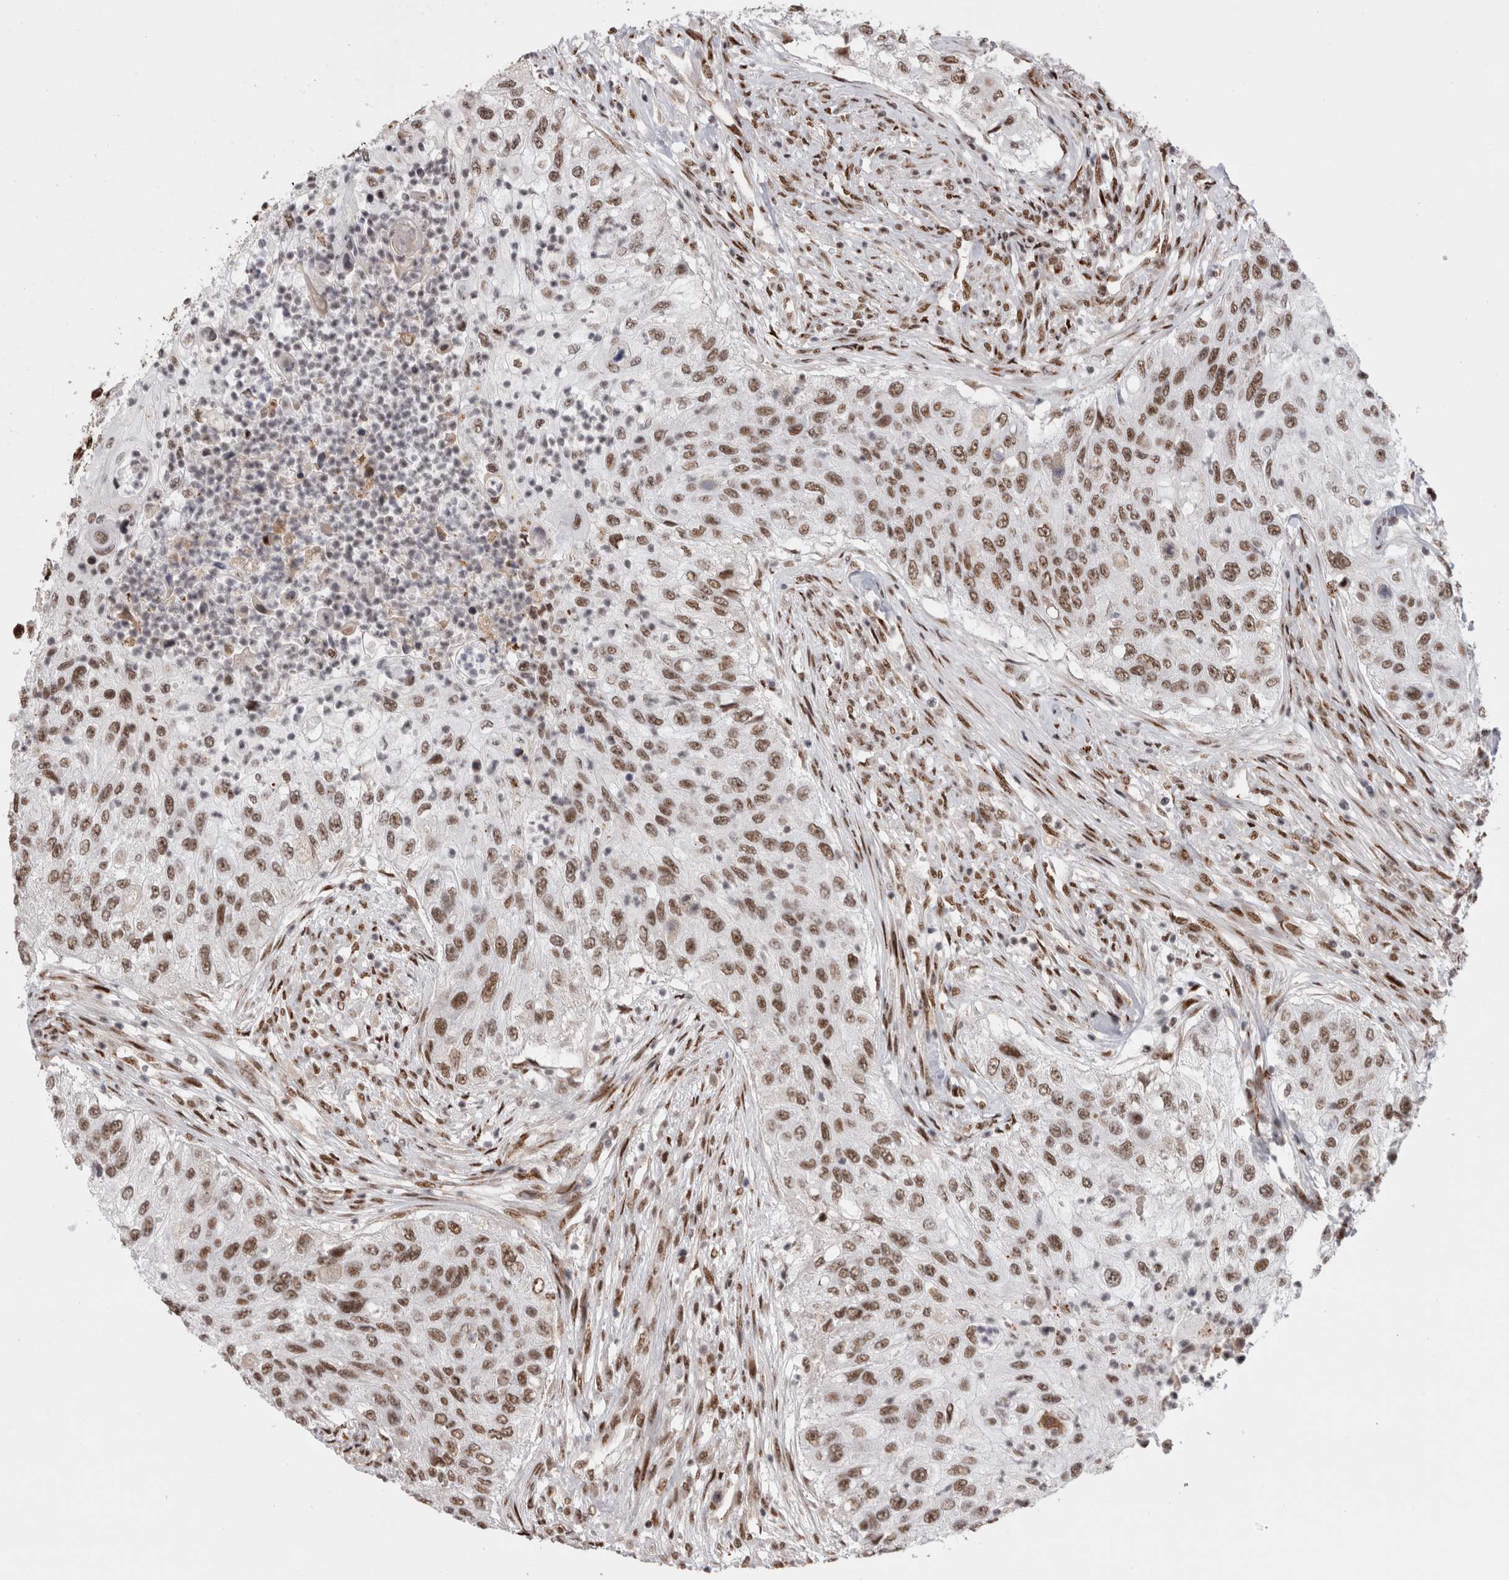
{"staining": {"intensity": "moderate", "quantity": ">75%", "location": "nuclear"}, "tissue": "urothelial cancer", "cell_type": "Tumor cells", "image_type": "cancer", "snomed": [{"axis": "morphology", "description": "Urothelial carcinoma, High grade"}, {"axis": "topography", "description": "Urinary bladder"}], "caption": "This is an image of immunohistochemistry (IHC) staining of high-grade urothelial carcinoma, which shows moderate expression in the nuclear of tumor cells.", "gene": "EYA2", "patient": {"sex": "female", "age": 60}}